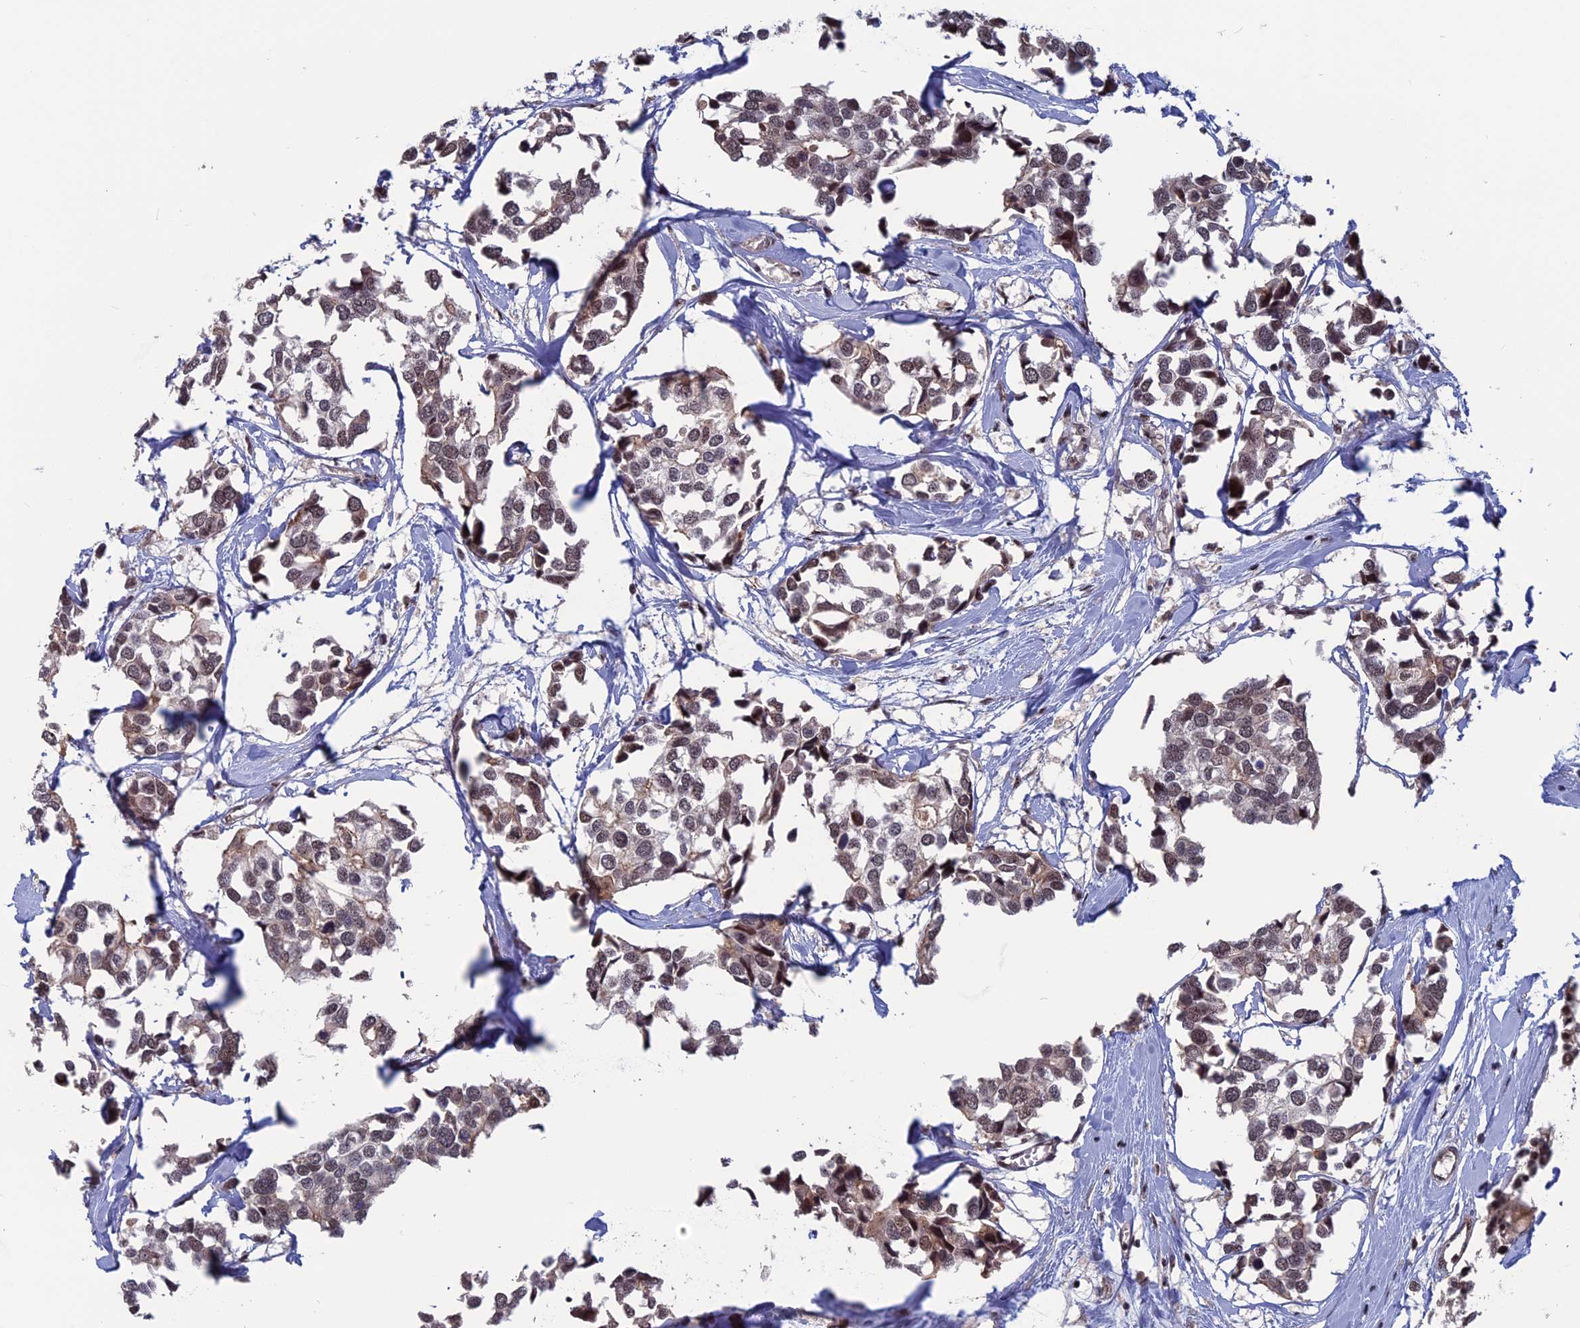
{"staining": {"intensity": "weak", "quantity": "25%-75%", "location": "cytoplasmic/membranous,nuclear"}, "tissue": "breast cancer", "cell_type": "Tumor cells", "image_type": "cancer", "snomed": [{"axis": "morphology", "description": "Duct carcinoma"}, {"axis": "topography", "description": "Breast"}], "caption": "Protein expression analysis of human breast cancer (intraductal carcinoma) reveals weak cytoplasmic/membranous and nuclear staining in about 25%-75% of tumor cells. Using DAB (brown) and hematoxylin (blue) stains, captured at high magnification using brightfield microscopy.", "gene": "CACTIN", "patient": {"sex": "female", "age": 83}}